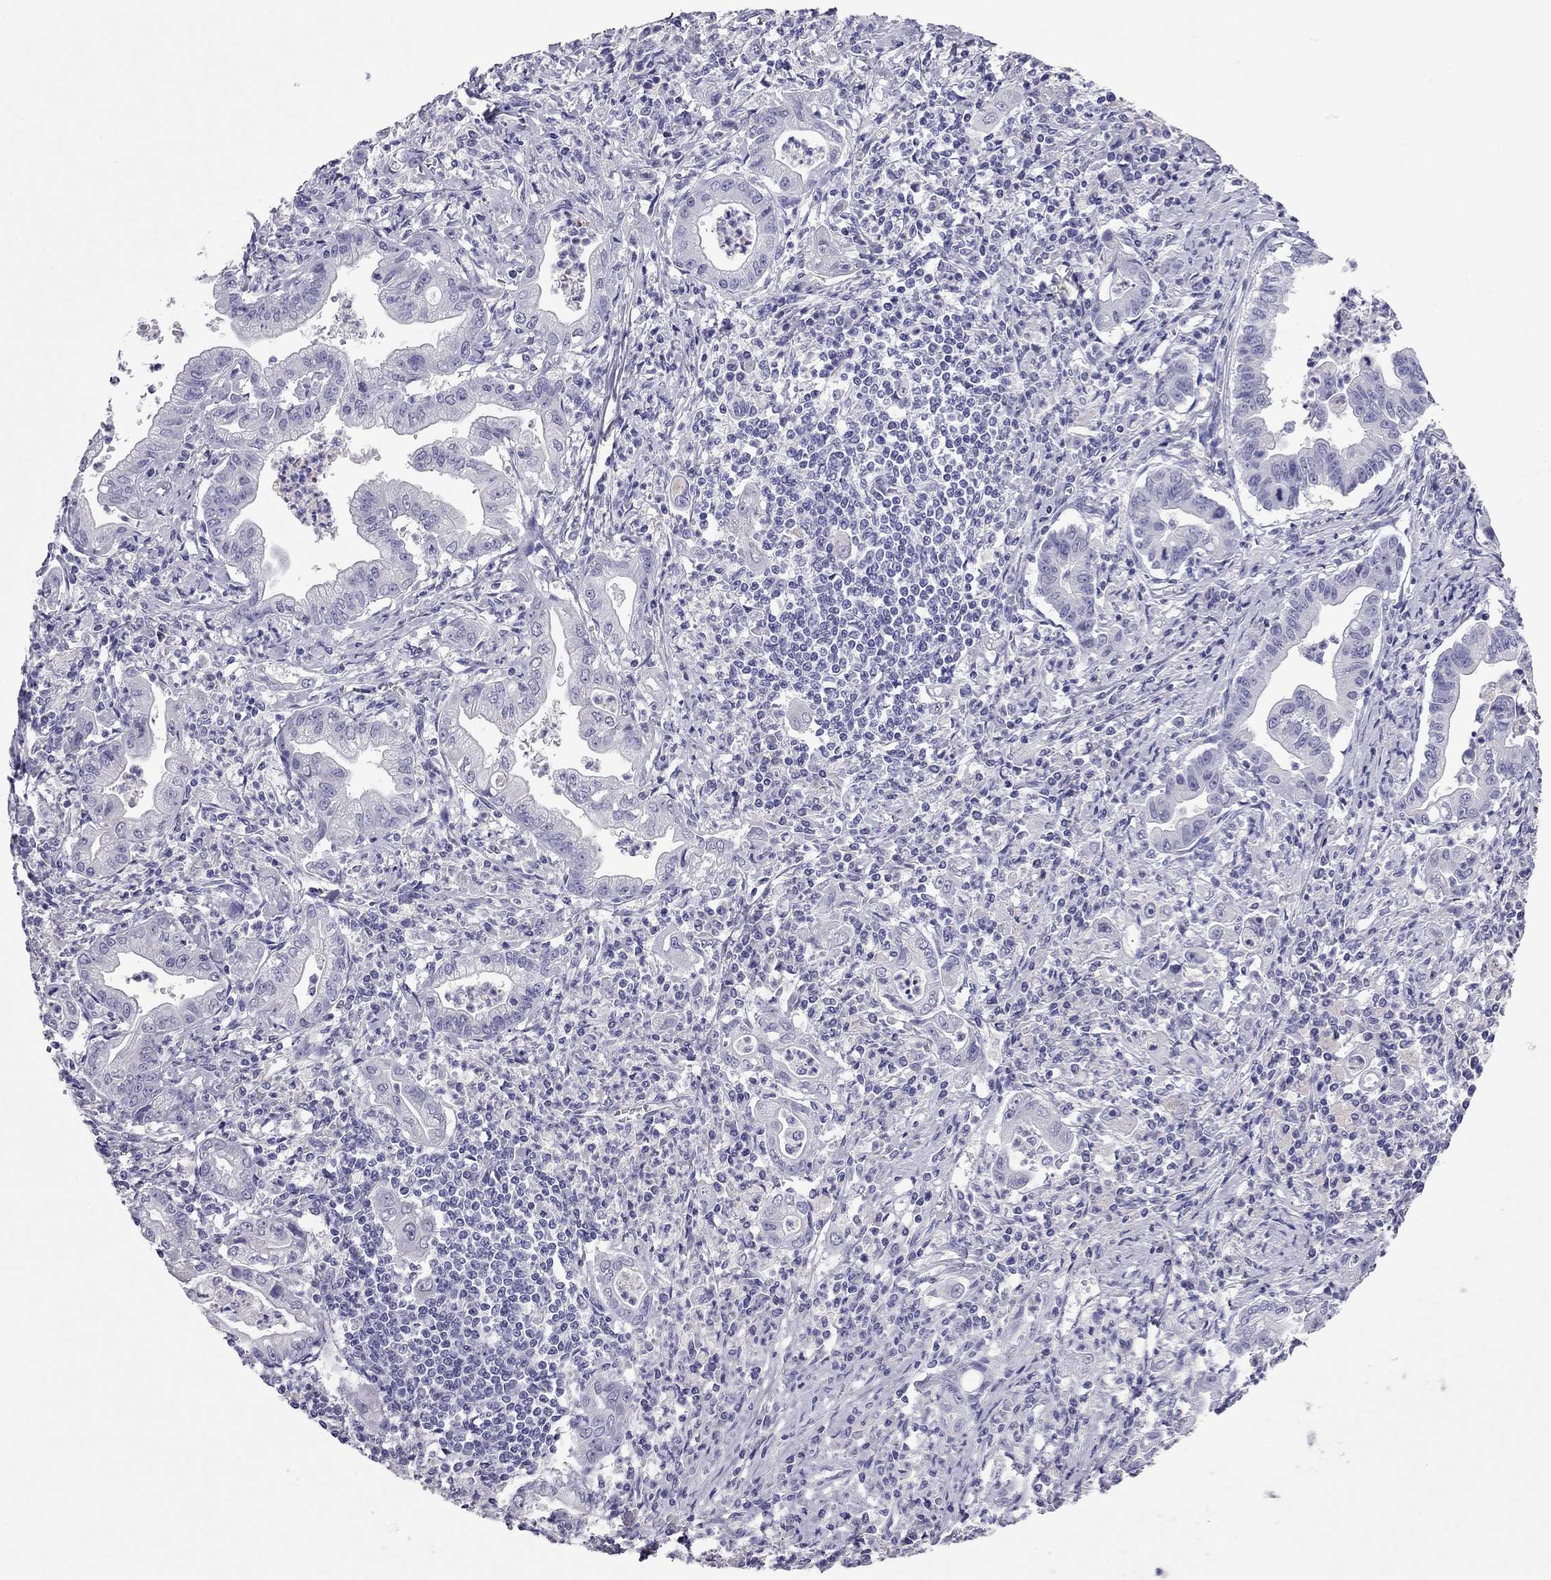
{"staining": {"intensity": "negative", "quantity": "none", "location": "none"}, "tissue": "stomach cancer", "cell_type": "Tumor cells", "image_type": "cancer", "snomed": [{"axis": "morphology", "description": "Adenocarcinoma, NOS"}, {"axis": "topography", "description": "Stomach, upper"}], "caption": "High magnification brightfield microscopy of stomach cancer stained with DAB (brown) and counterstained with hematoxylin (blue): tumor cells show no significant positivity.", "gene": "ODF4", "patient": {"sex": "female", "age": 79}}